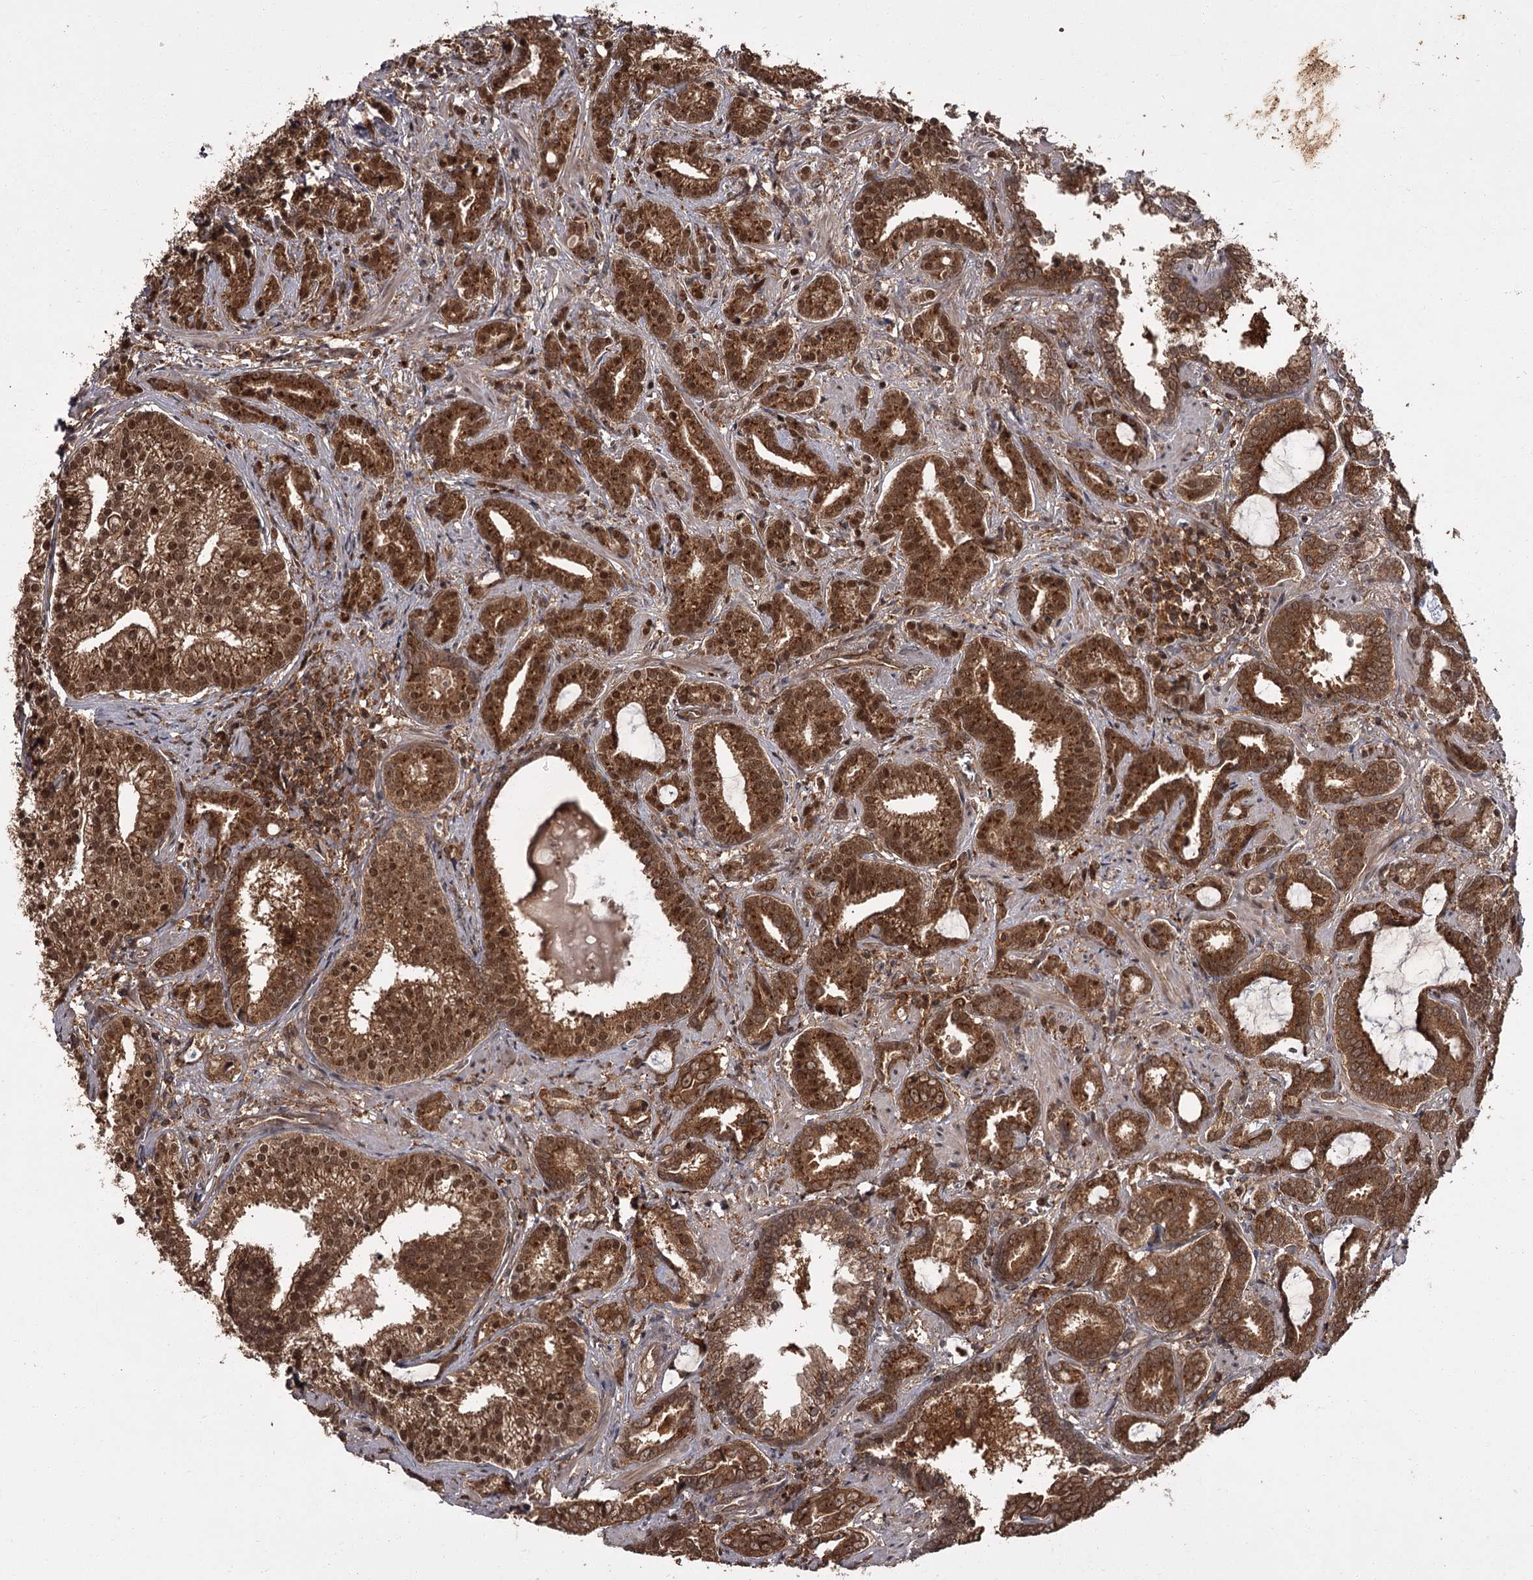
{"staining": {"intensity": "strong", "quantity": ">75%", "location": "cytoplasmic/membranous,nuclear"}, "tissue": "prostate cancer", "cell_type": "Tumor cells", "image_type": "cancer", "snomed": [{"axis": "morphology", "description": "Adenocarcinoma, High grade"}, {"axis": "topography", "description": "Prostate and seminal vesicle, NOS"}], "caption": "Tumor cells reveal high levels of strong cytoplasmic/membranous and nuclear positivity in approximately >75% of cells in human prostate adenocarcinoma (high-grade).", "gene": "TBC1D23", "patient": {"sex": "male", "age": 67}}